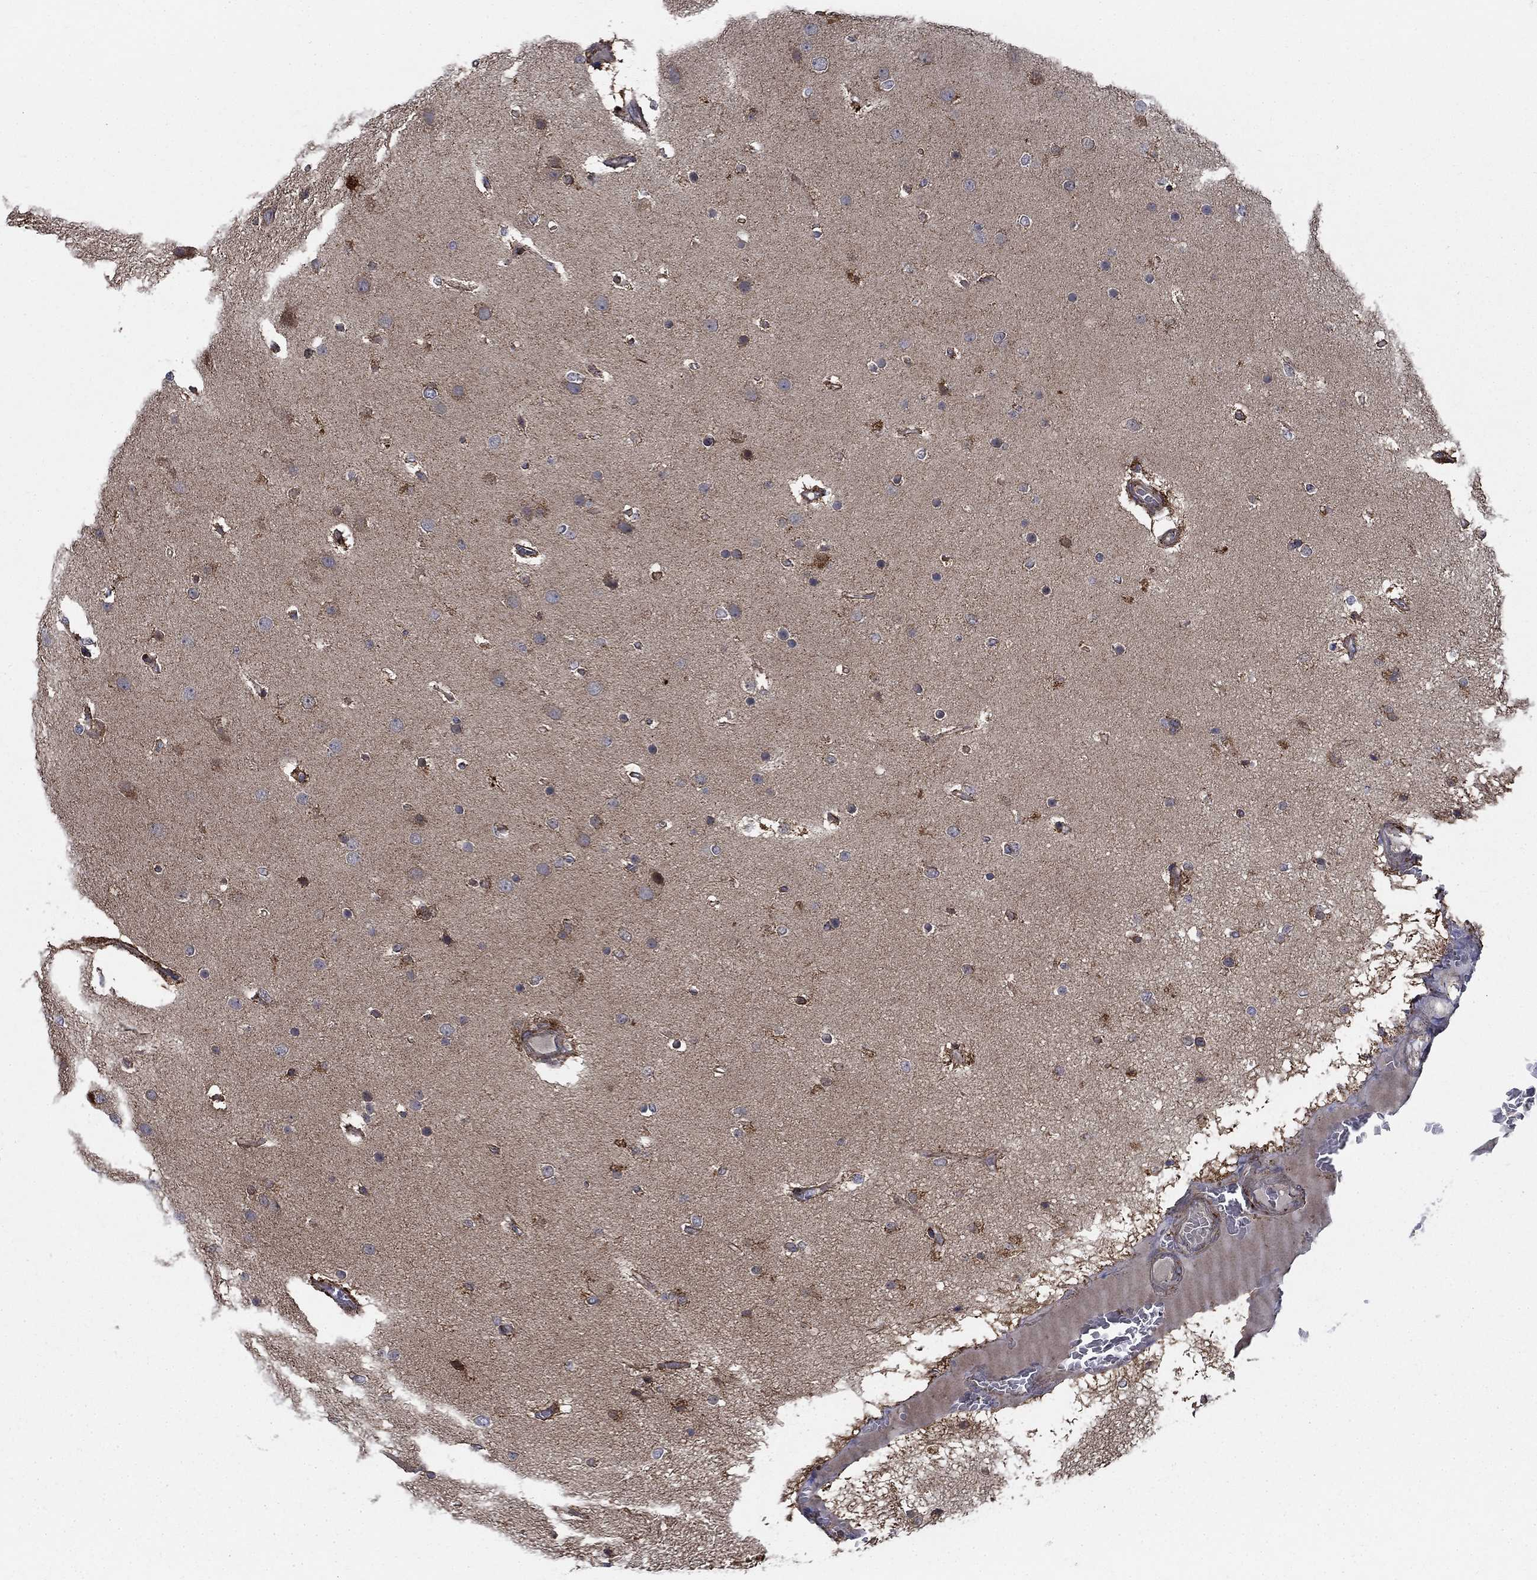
{"staining": {"intensity": "negative", "quantity": "none", "location": "none"}, "tissue": "glioma", "cell_type": "Tumor cells", "image_type": "cancer", "snomed": [{"axis": "morphology", "description": "Glioma, malignant, High grade"}, {"axis": "topography", "description": "Brain"}], "caption": "The histopathology image shows no staining of tumor cells in malignant high-grade glioma.", "gene": "NME7", "patient": {"sex": "female", "age": 61}}